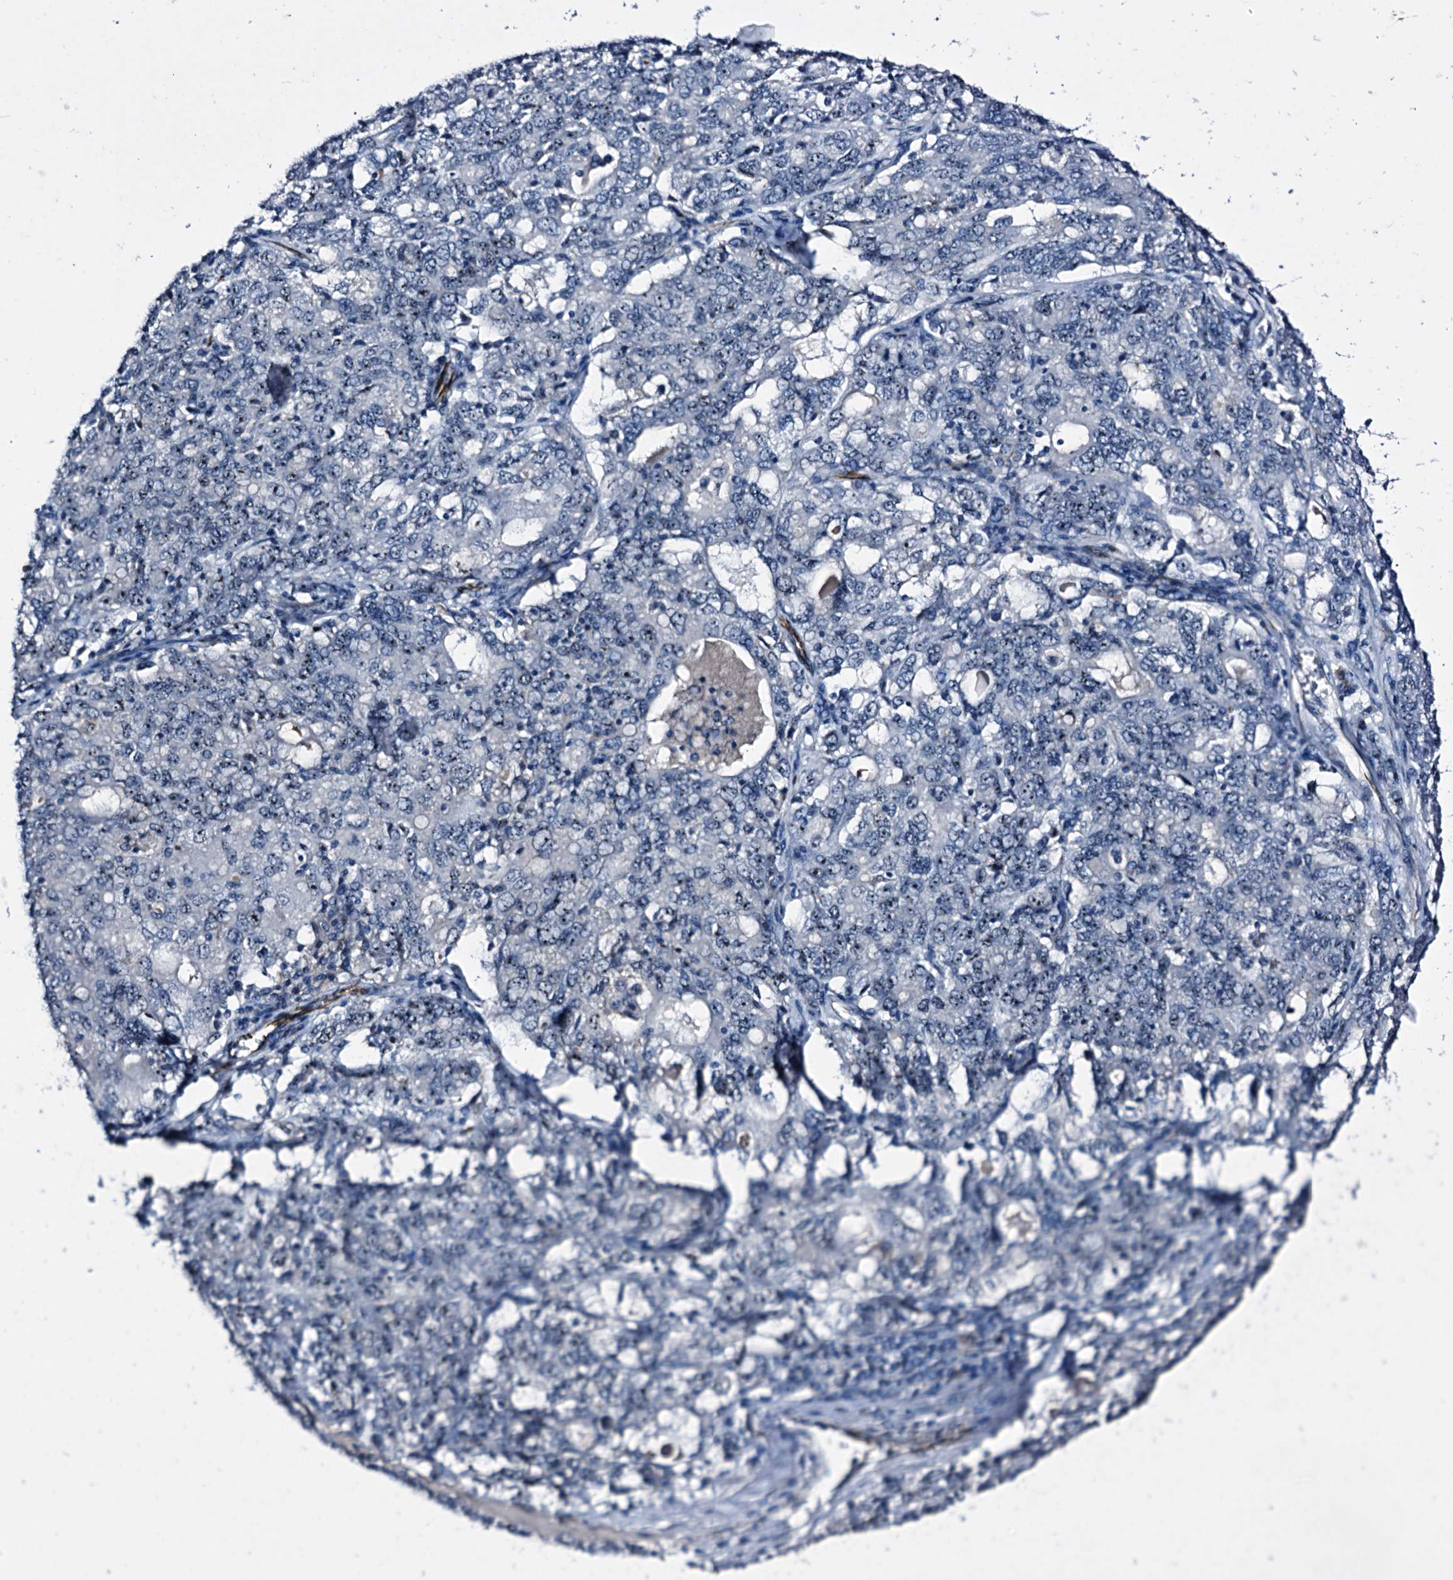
{"staining": {"intensity": "weak", "quantity": "<25%", "location": "nuclear"}, "tissue": "ovarian cancer", "cell_type": "Tumor cells", "image_type": "cancer", "snomed": [{"axis": "morphology", "description": "Carcinoma, endometroid"}, {"axis": "topography", "description": "Ovary"}], "caption": "This histopathology image is of ovarian cancer stained with immunohistochemistry to label a protein in brown with the nuclei are counter-stained blue. There is no positivity in tumor cells.", "gene": "EMG1", "patient": {"sex": "female", "age": 62}}